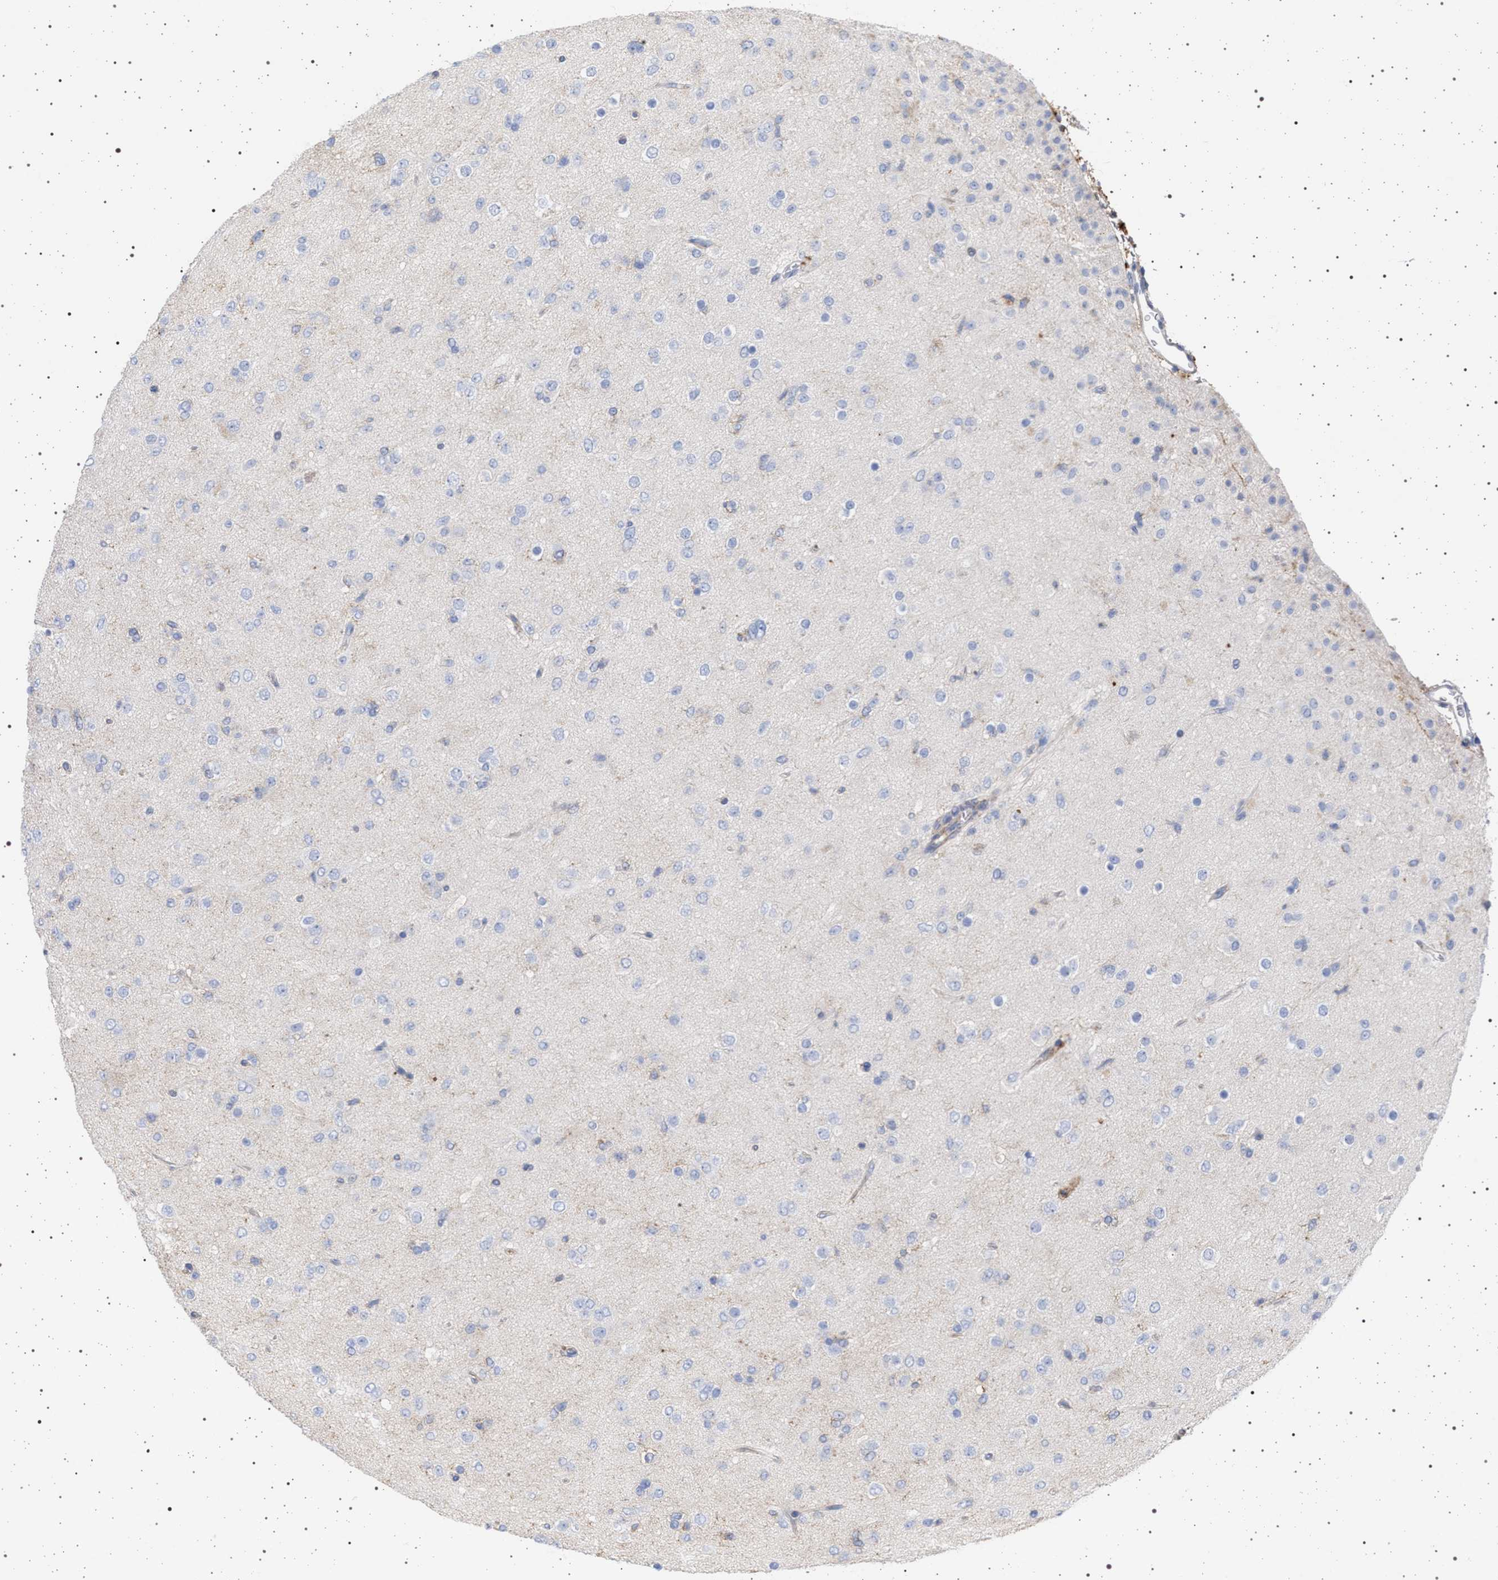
{"staining": {"intensity": "negative", "quantity": "none", "location": "none"}, "tissue": "glioma", "cell_type": "Tumor cells", "image_type": "cancer", "snomed": [{"axis": "morphology", "description": "Glioma, malignant, Low grade"}, {"axis": "topography", "description": "Brain"}], "caption": "Malignant low-grade glioma stained for a protein using immunohistochemistry (IHC) shows no staining tumor cells.", "gene": "PLG", "patient": {"sex": "male", "age": 65}}